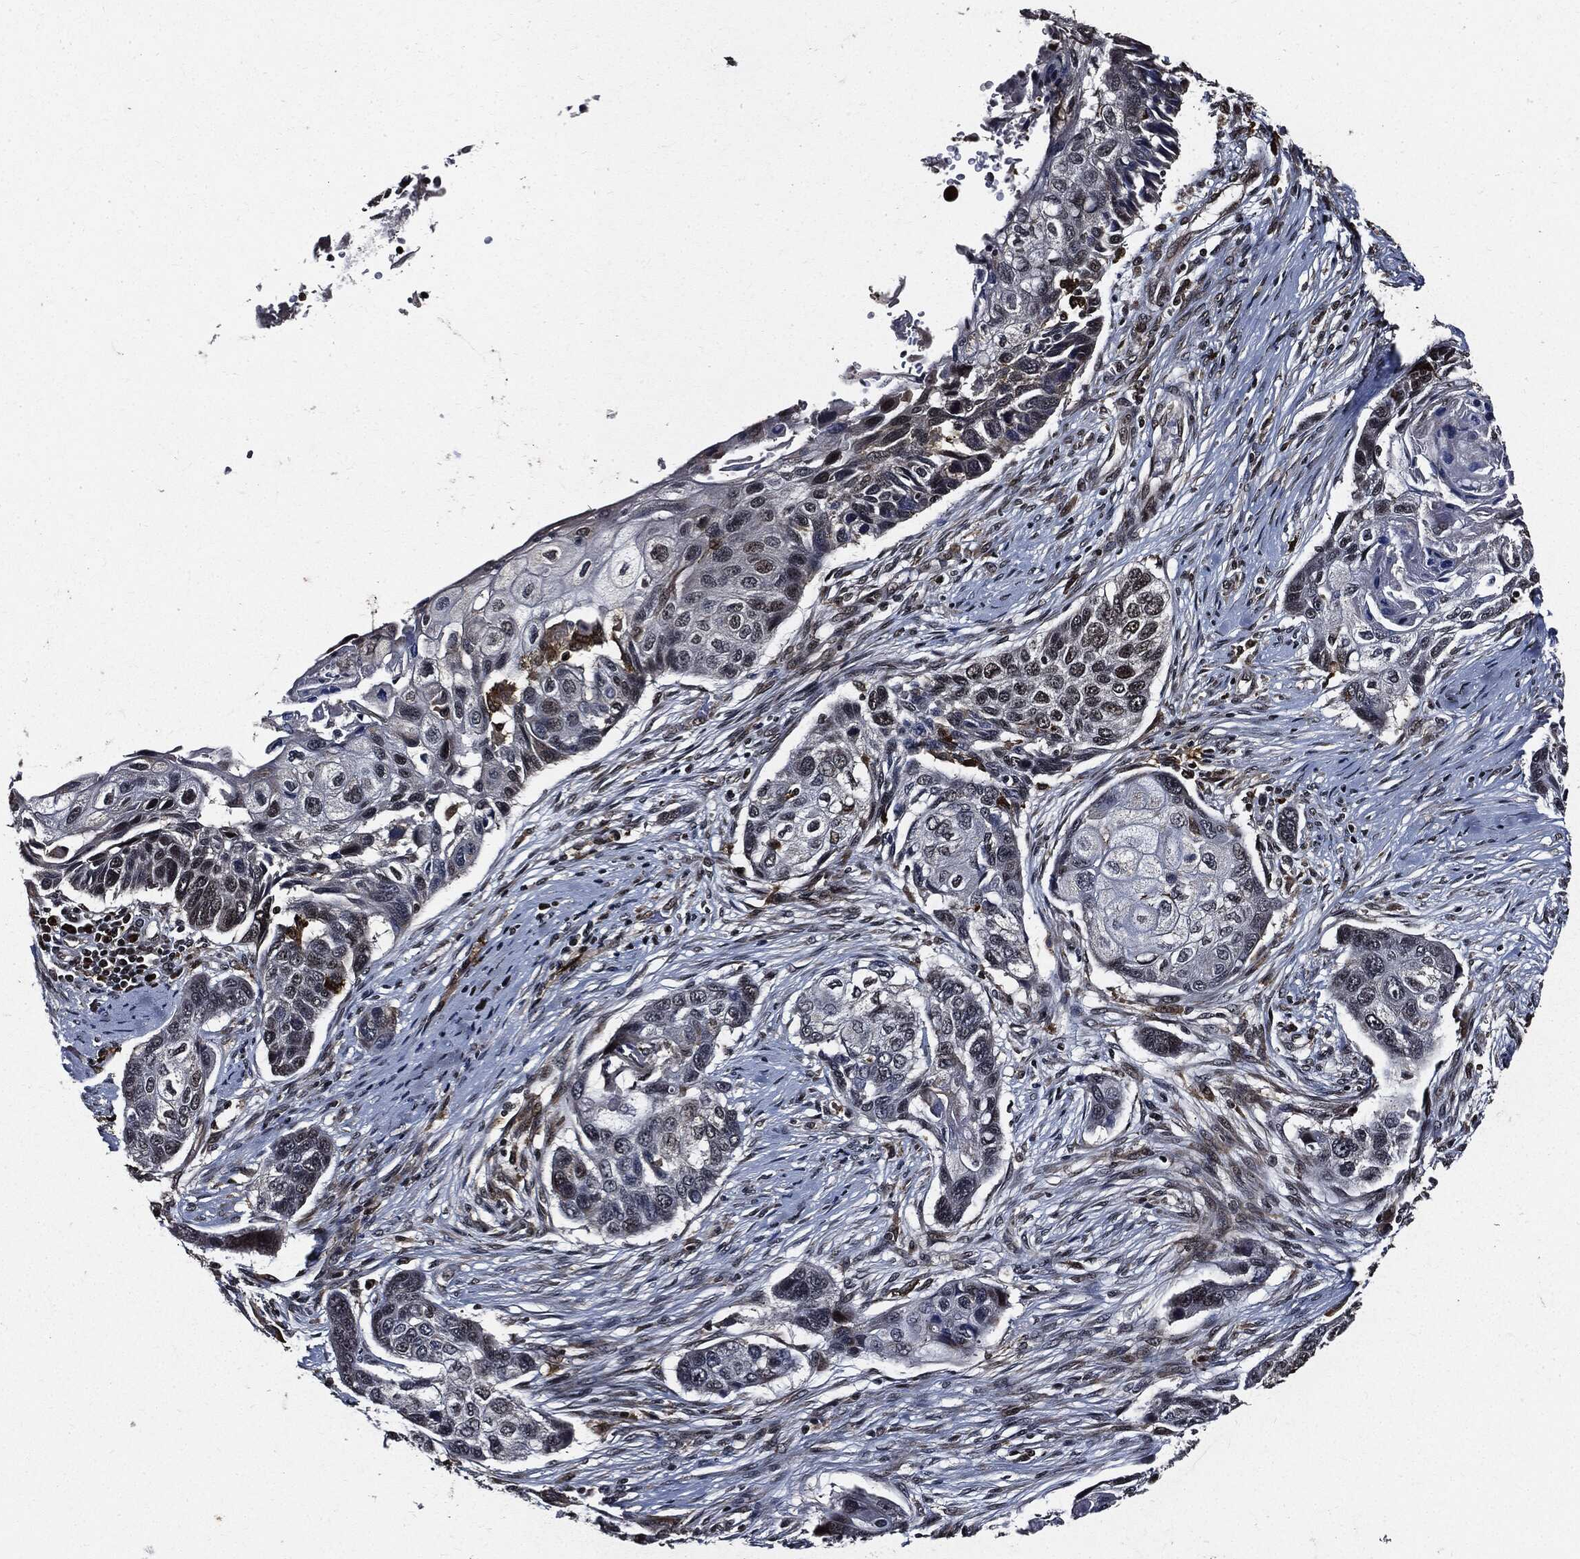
{"staining": {"intensity": "negative", "quantity": "none", "location": "none"}, "tissue": "lung cancer", "cell_type": "Tumor cells", "image_type": "cancer", "snomed": [{"axis": "morphology", "description": "Normal tissue, NOS"}, {"axis": "morphology", "description": "Squamous cell carcinoma, NOS"}, {"axis": "topography", "description": "Bronchus"}, {"axis": "topography", "description": "Lung"}], "caption": "Human lung cancer (squamous cell carcinoma) stained for a protein using immunohistochemistry displays no expression in tumor cells.", "gene": "SUGT1", "patient": {"sex": "male", "age": 69}}